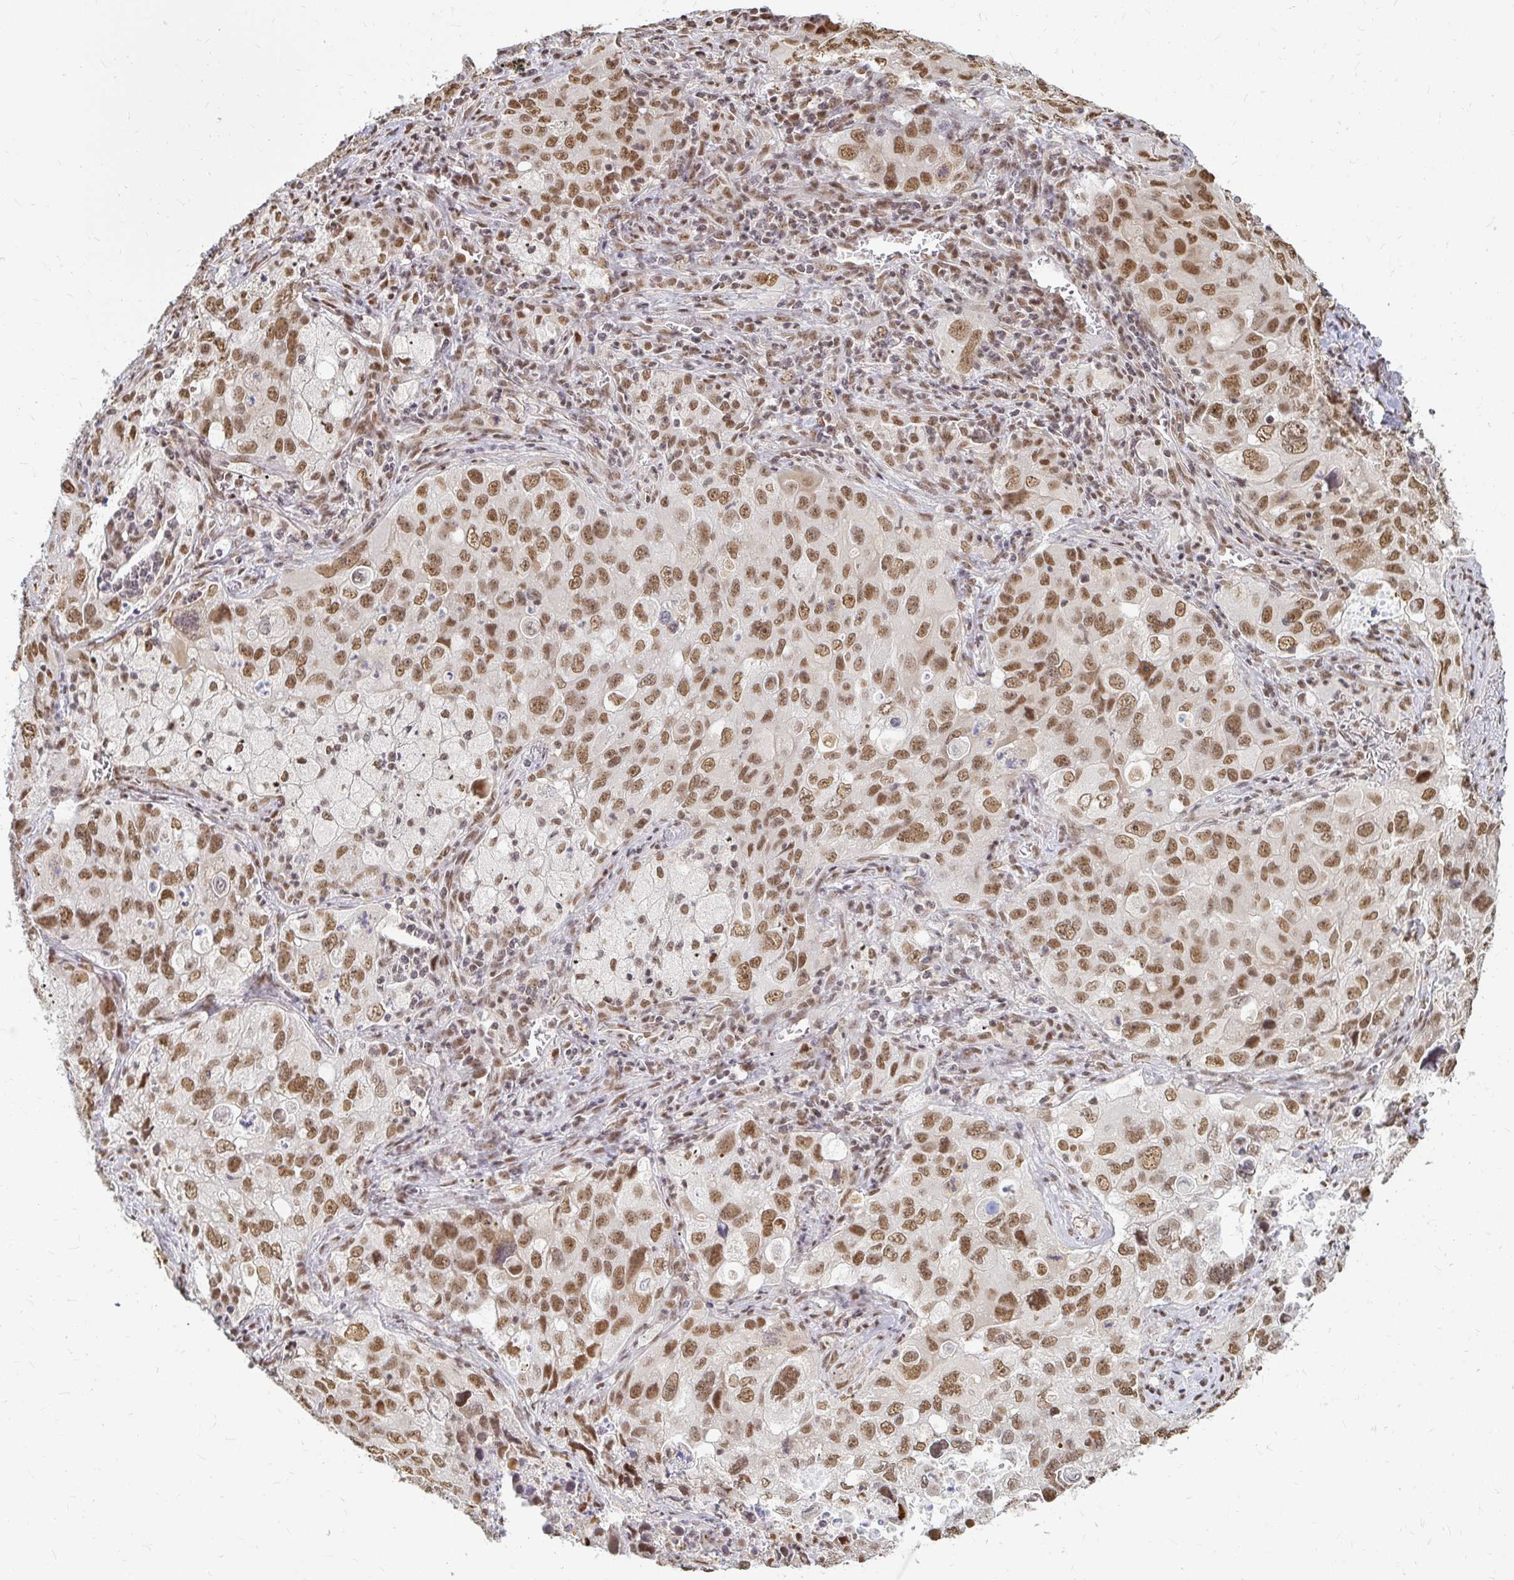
{"staining": {"intensity": "moderate", "quantity": ">75%", "location": "nuclear"}, "tissue": "lung cancer", "cell_type": "Tumor cells", "image_type": "cancer", "snomed": [{"axis": "morphology", "description": "Adenocarcinoma, NOS"}, {"axis": "morphology", "description": "Adenocarcinoma, metastatic, NOS"}, {"axis": "topography", "description": "Lymph node"}, {"axis": "topography", "description": "Lung"}], "caption": "IHC of human lung cancer (metastatic adenocarcinoma) exhibits medium levels of moderate nuclear positivity in about >75% of tumor cells.", "gene": "HNRNPU", "patient": {"sex": "female", "age": 42}}